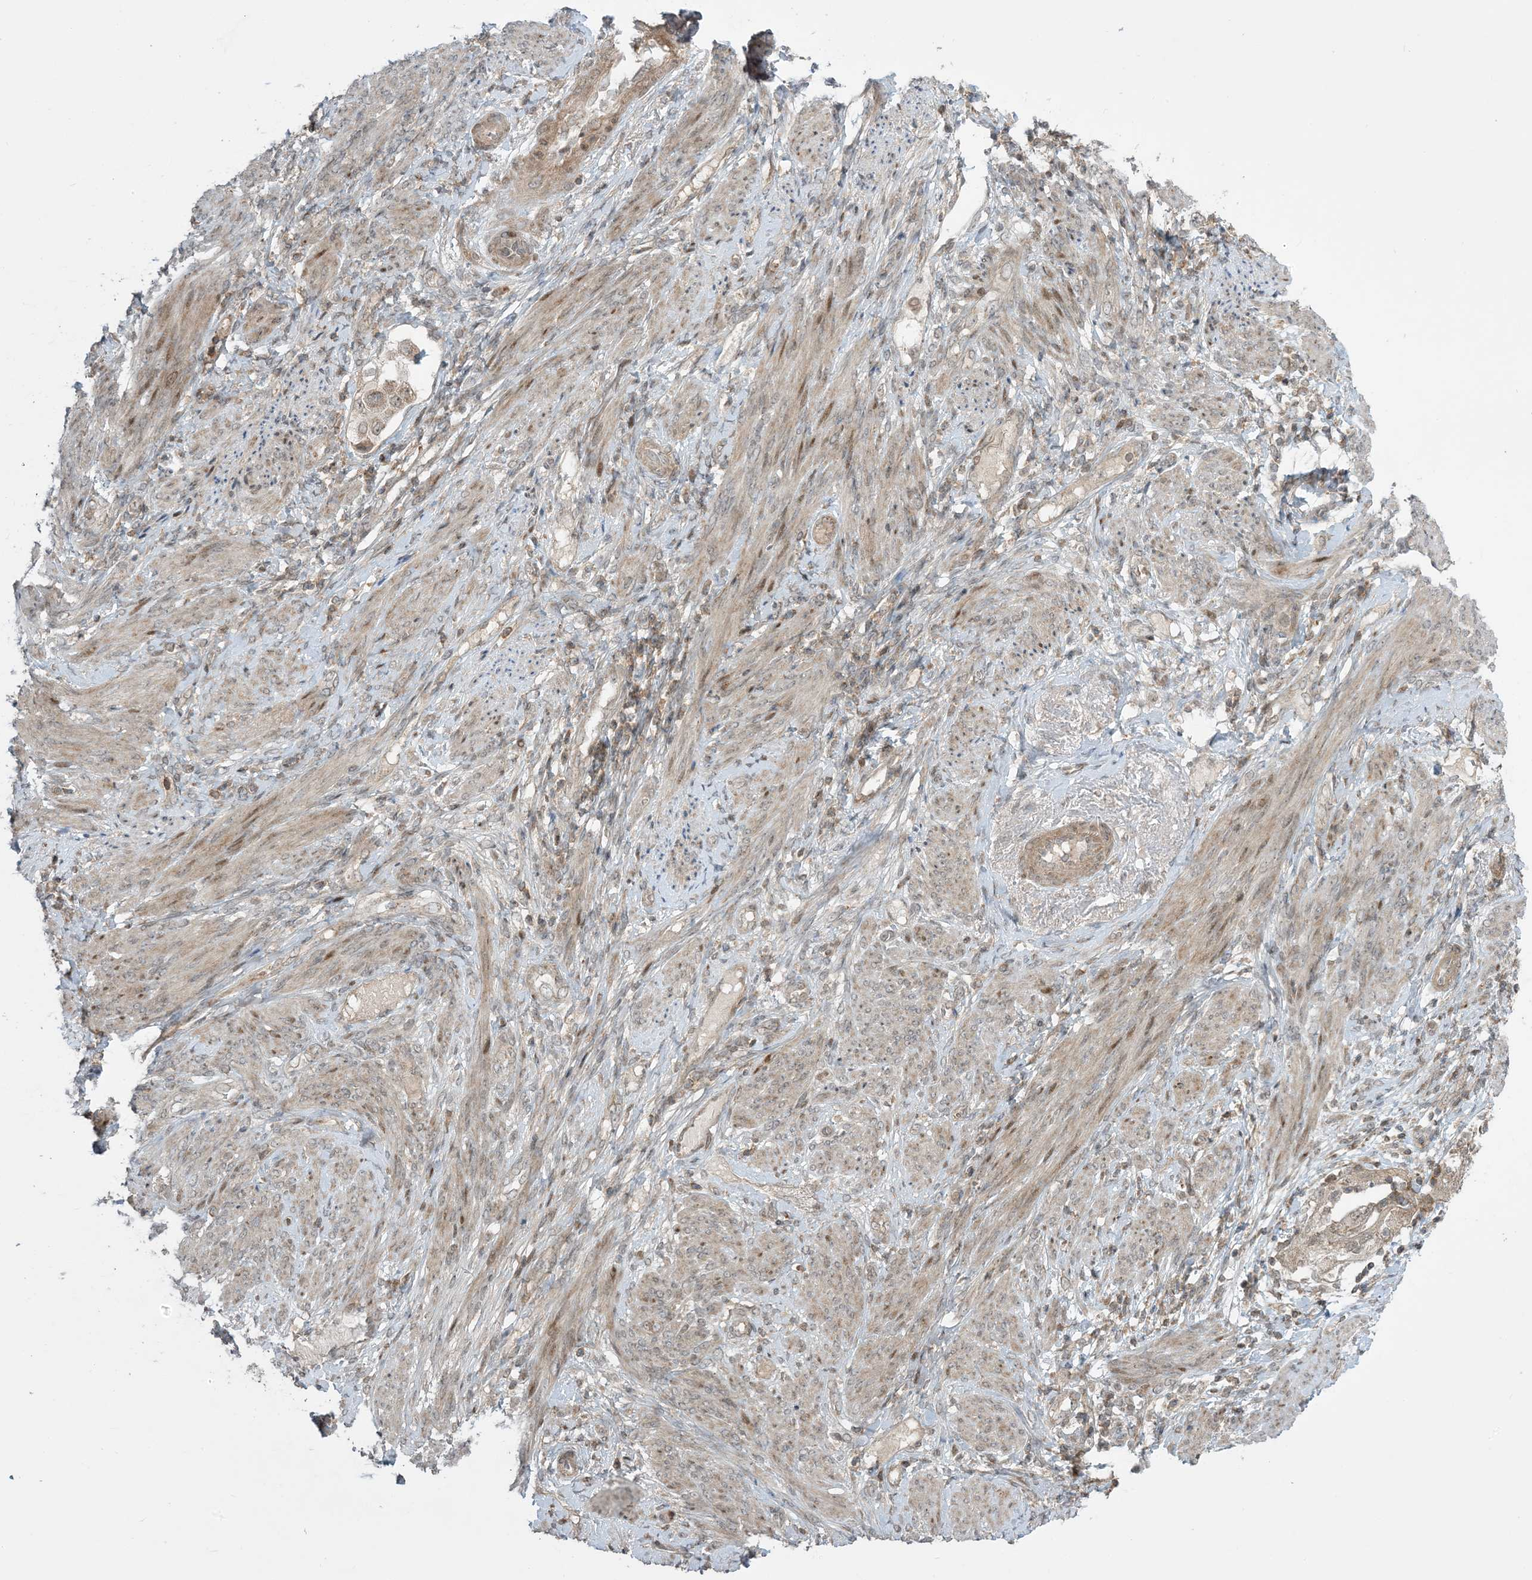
{"staining": {"intensity": "weak", "quantity": ">75%", "location": "cytoplasmic/membranous"}, "tissue": "endometrial cancer", "cell_type": "Tumor cells", "image_type": "cancer", "snomed": [{"axis": "morphology", "description": "Adenocarcinoma, NOS"}, {"axis": "topography", "description": "Endometrium"}], "caption": "About >75% of tumor cells in endometrial cancer (adenocarcinoma) display weak cytoplasmic/membranous protein staining as visualized by brown immunohistochemical staining.", "gene": "PHLDB2", "patient": {"sex": "female", "age": 85}}